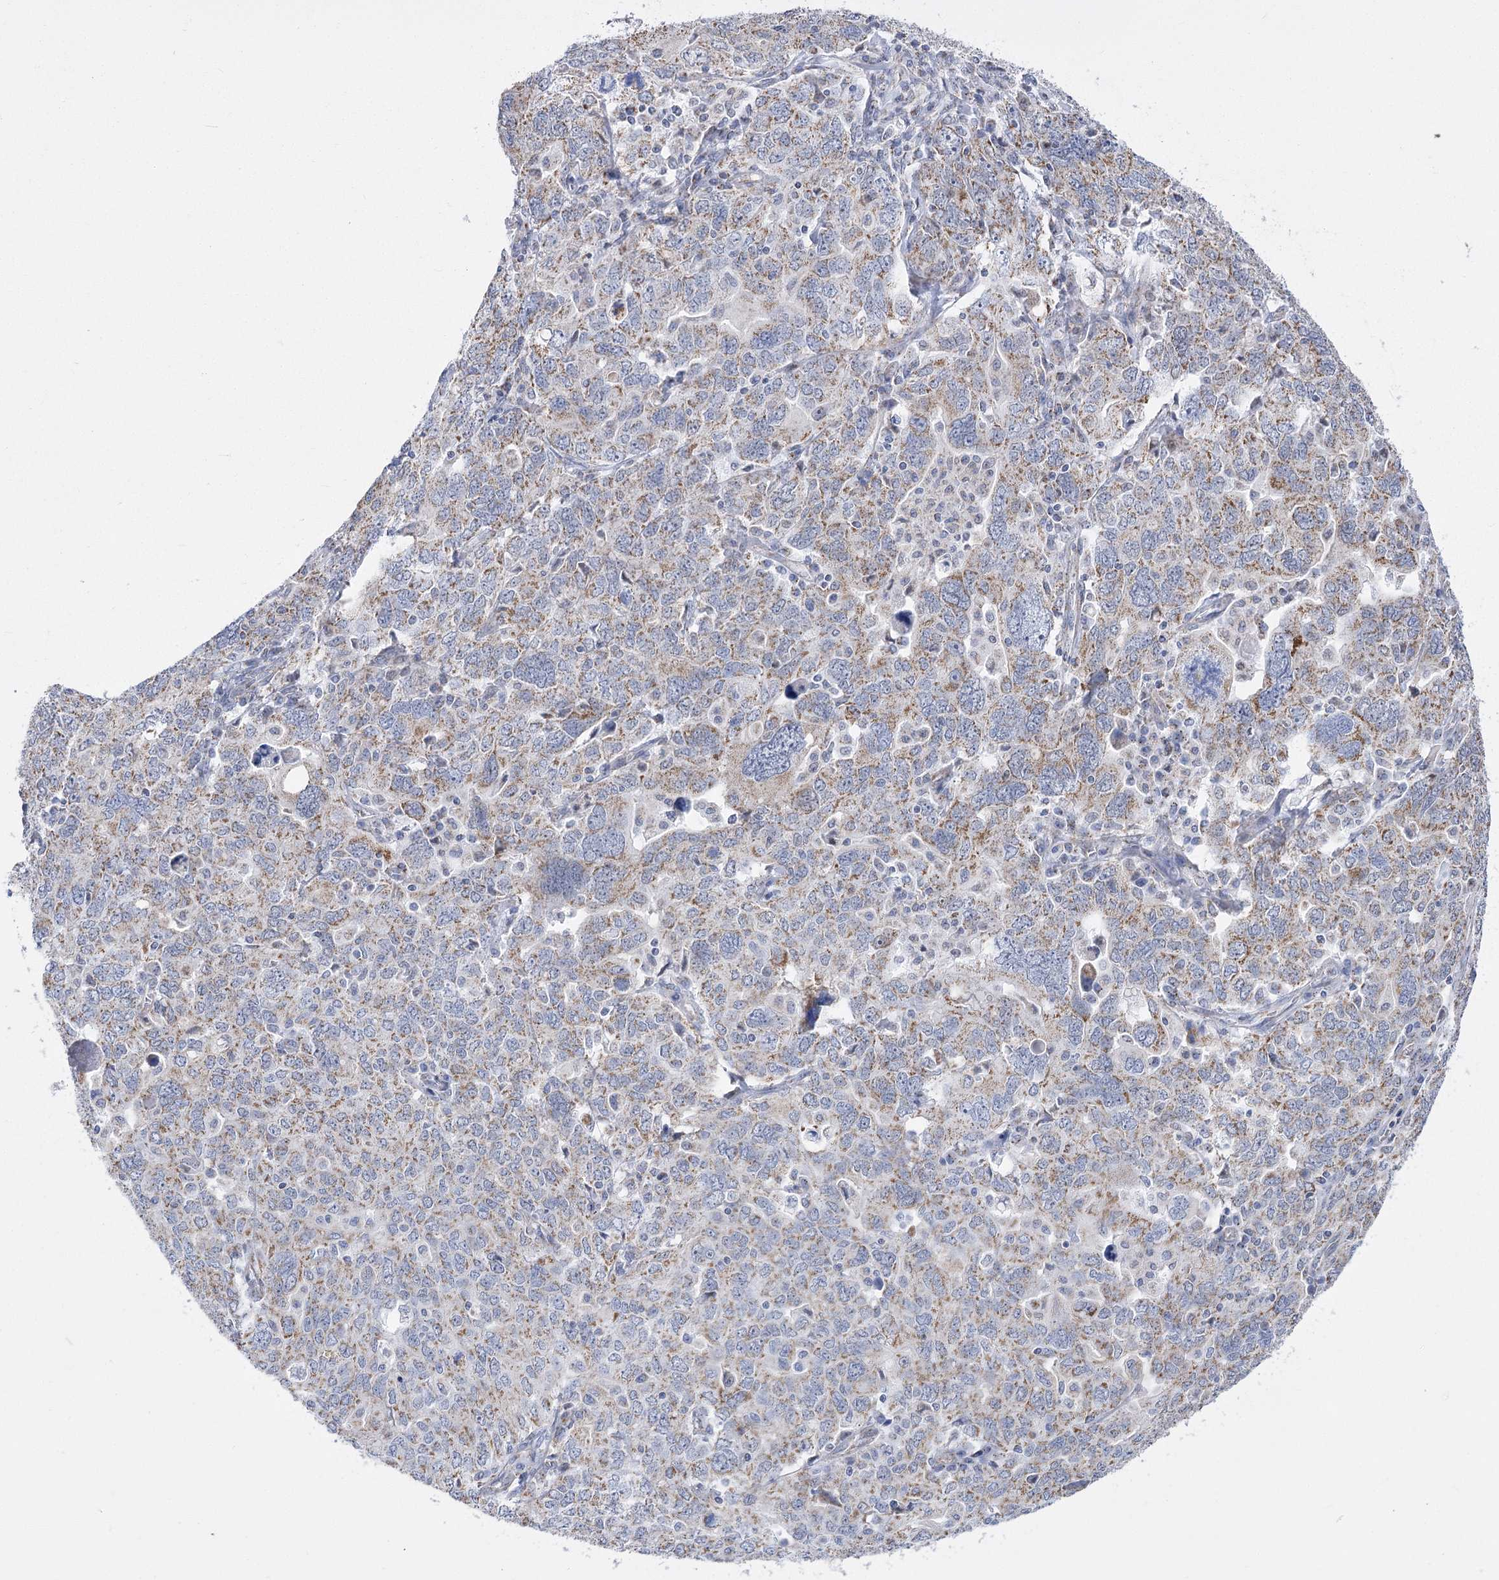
{"staining": {"intensity": "weak", "quantity": "25%-75%", "location": "cytoplasmic/membranous"}, "tissue": "ovarian cancer", "cell_type": "Tumor cells", "image_type": "cancer", "snomed": [{"axis": "morphology", "description": "Carcinoma, endometroid"}, {"axis": "topography", "description": "Ovary"}], "caption": "Ovarian cancer (endometroid carcinoma) tissue reveals weak cytoplasmic/membranous expression in about 25%-75% of tumor cells", "gene": "PDHB", "patient": {"sex": "female", "age": 62}}